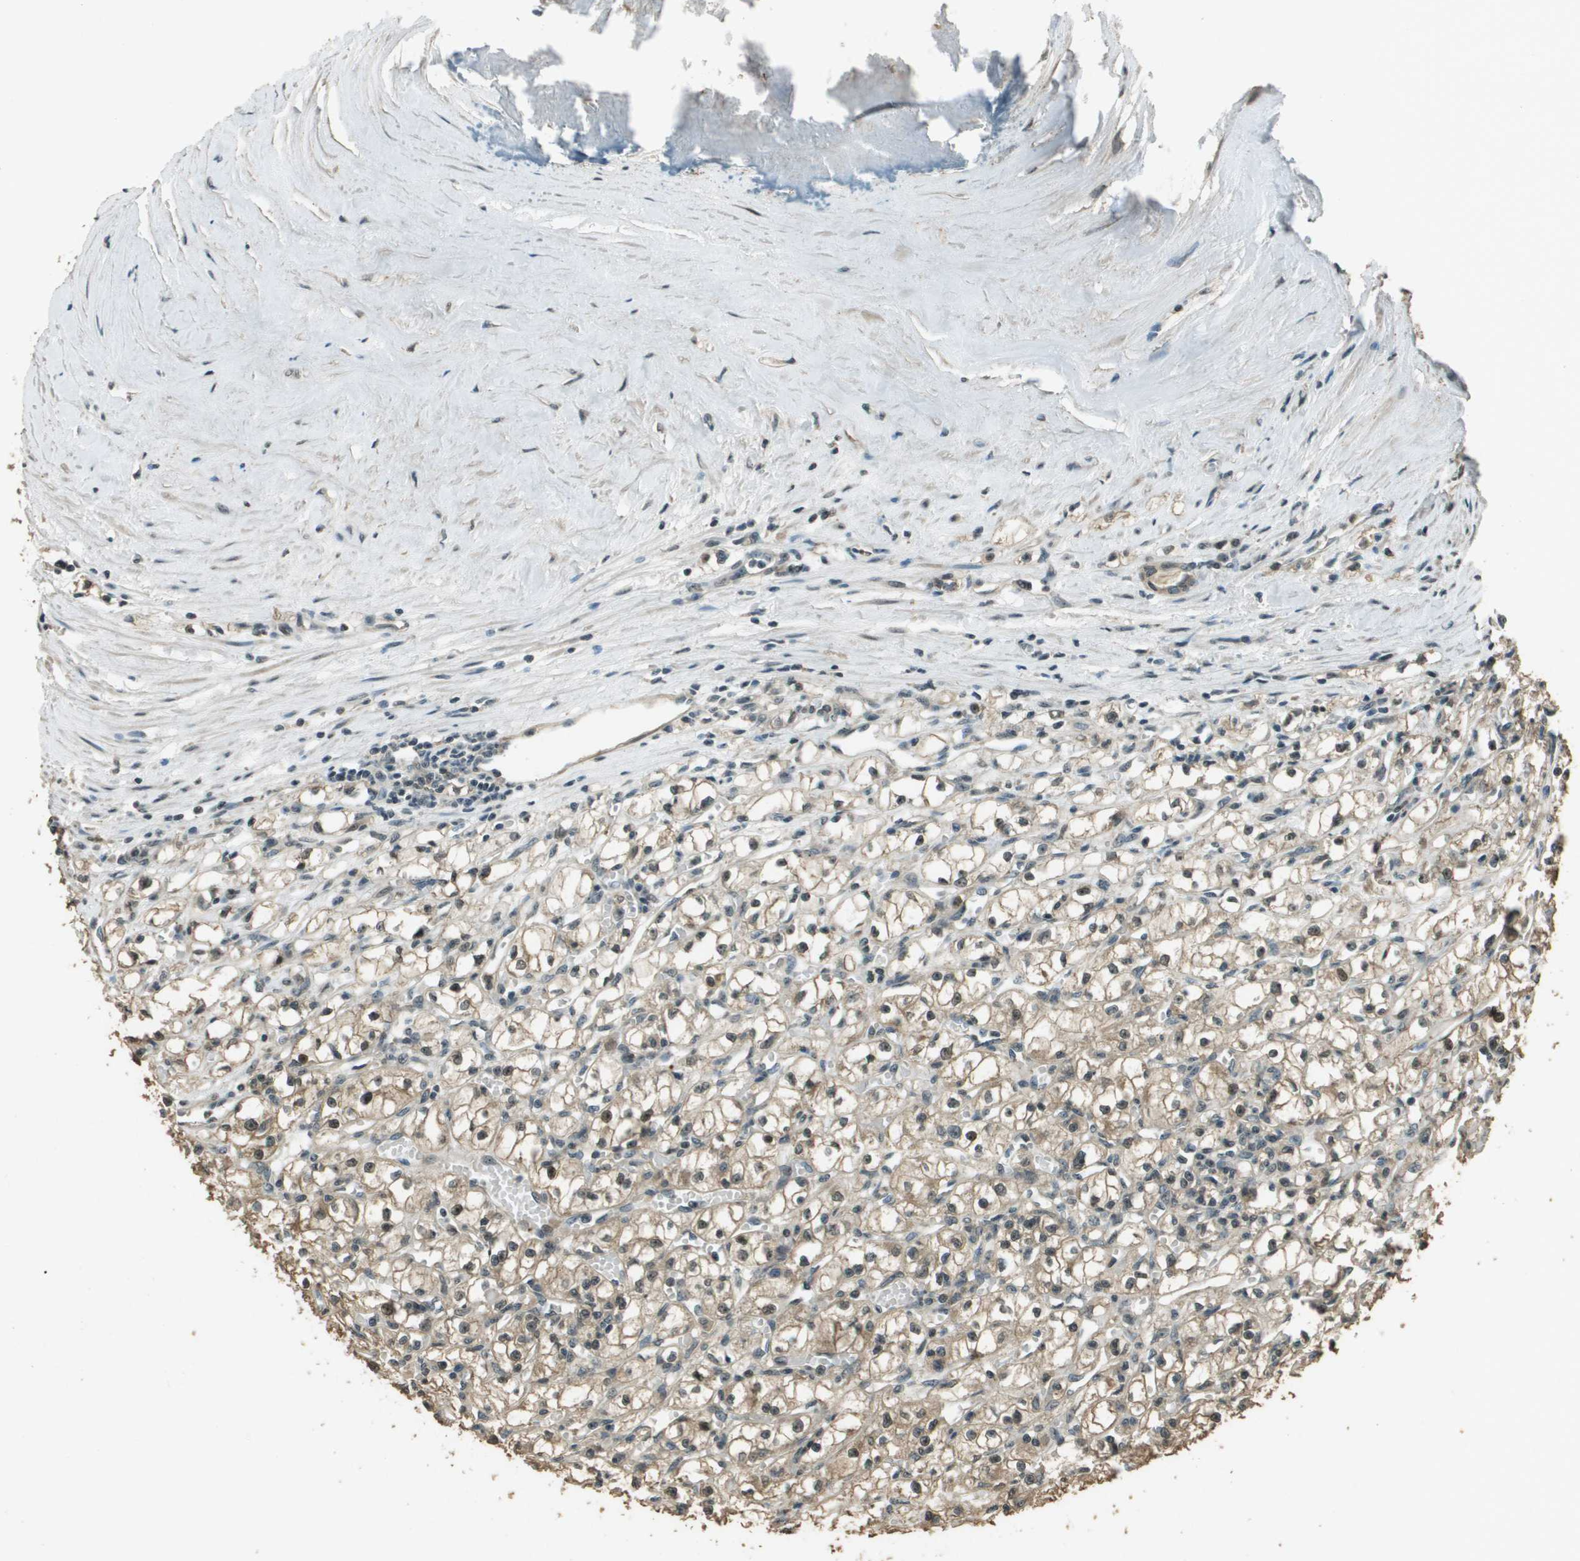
{"staining": {"intensity": "moderate", "quantity": ">75%", "location": "cytoplasmic/membranous"}, "tissue": "renal cancer", "cell_type": "Tumor cells", "image_type": "cancer", "snomed": [{"axis": "morphology", "description": "Adenocarcinoma, NOS"}, {"axis": "topography", "description": "Kidney"}], "caption": "High-power microscopy captured an IHC image of renal cancer (adenocarcinoma), revealing moderate cytoplasmic/membranous expression in approximately >75% of tumor cells.", "gene": "SDC3", "patient": {"sex": "male", "age": 56}}